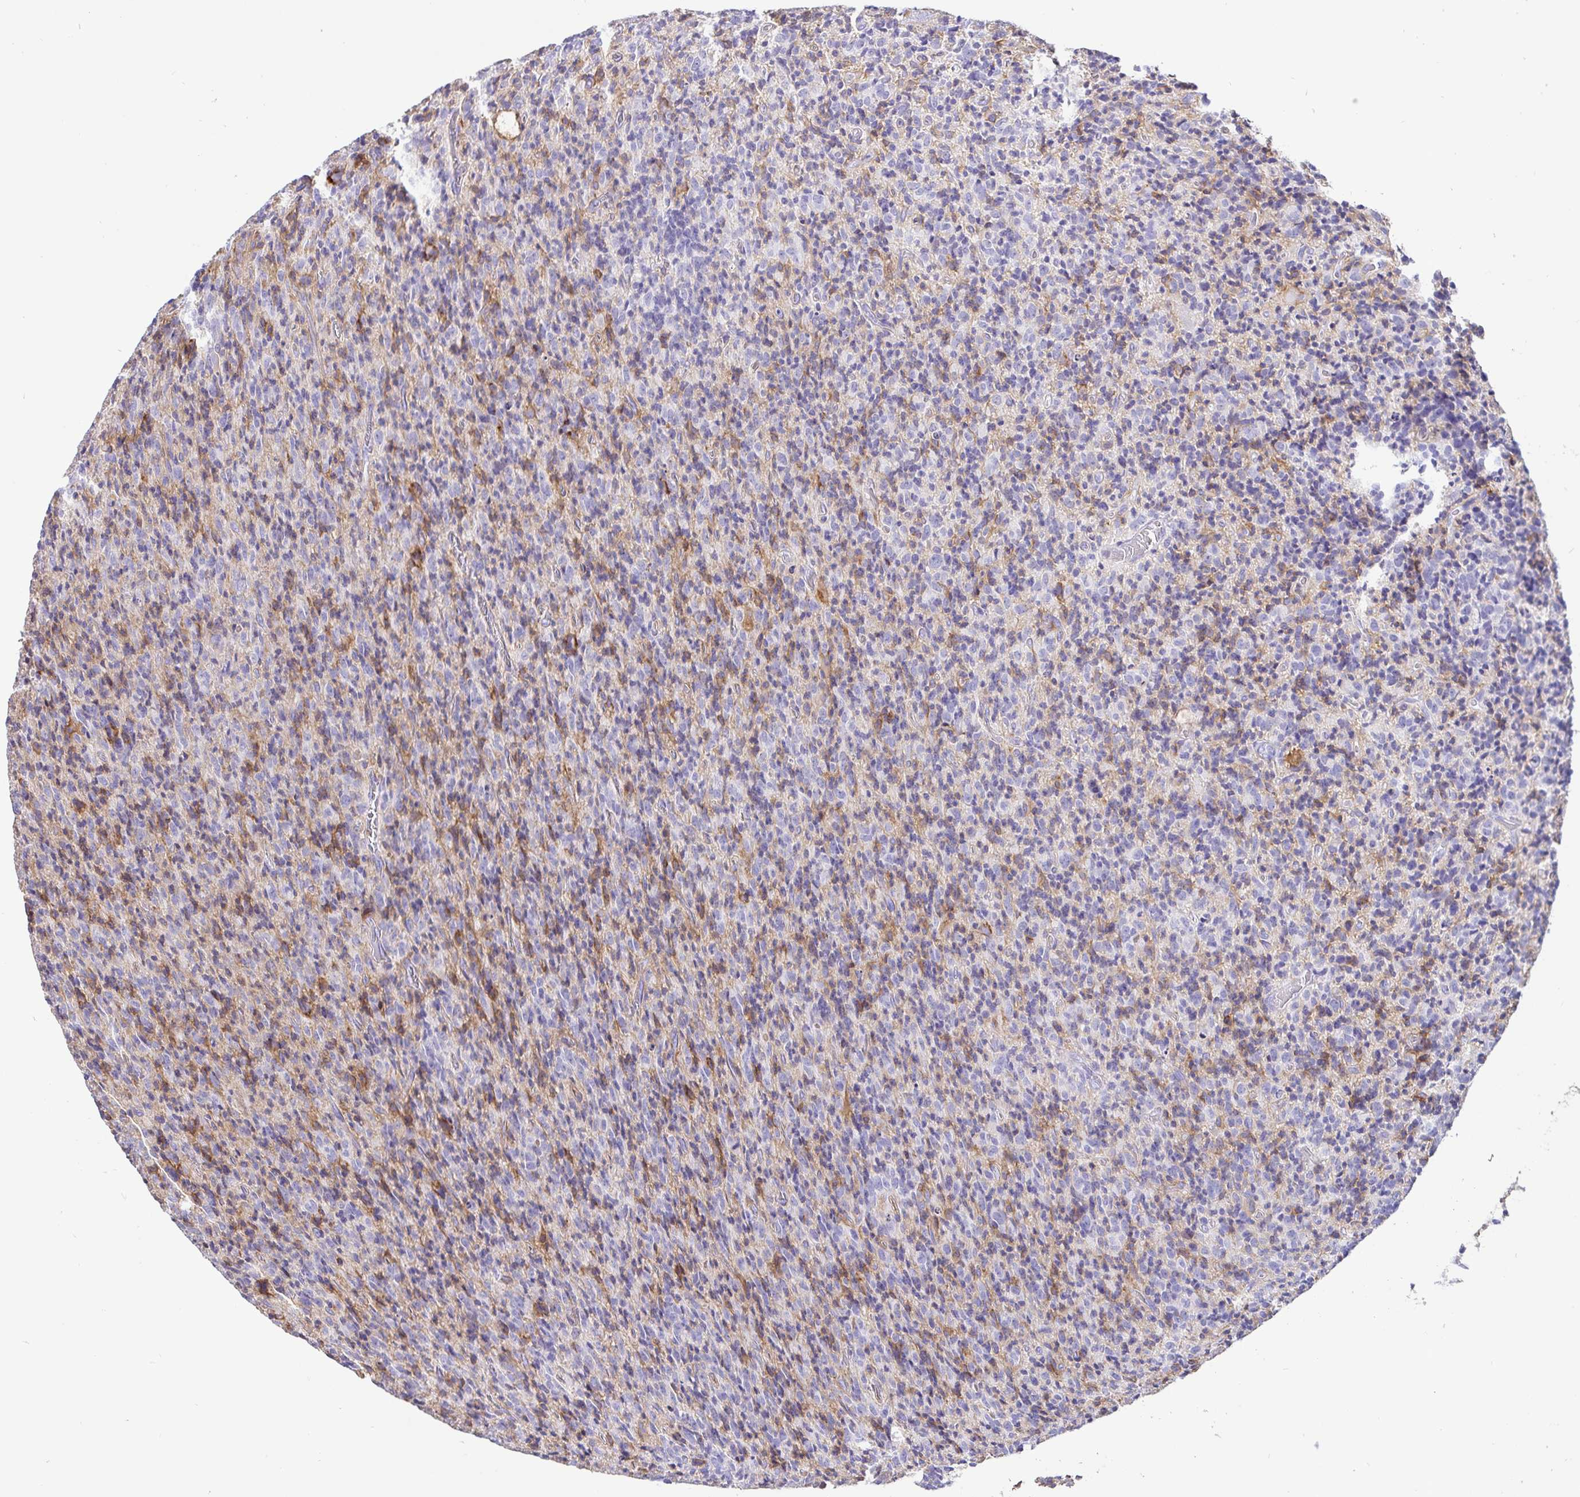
{"staining": {"intensity": "negative", "quantity": "none", "location": "none"}, "tissue": "glioma", "cell_type": "Tumor cells", "image_type": "cancer", "snomed": [{"axis": "morphology", "description": "Glioma, malignant, High grade"}, {"axis": "topography", "description": "Brain"}], "caption": "IHC of human malignant glioma (high-grade) demonstrates no staining in tumor cells.", "gene": "ANXA2", "patient": {"sex": "male", "age": 76}}